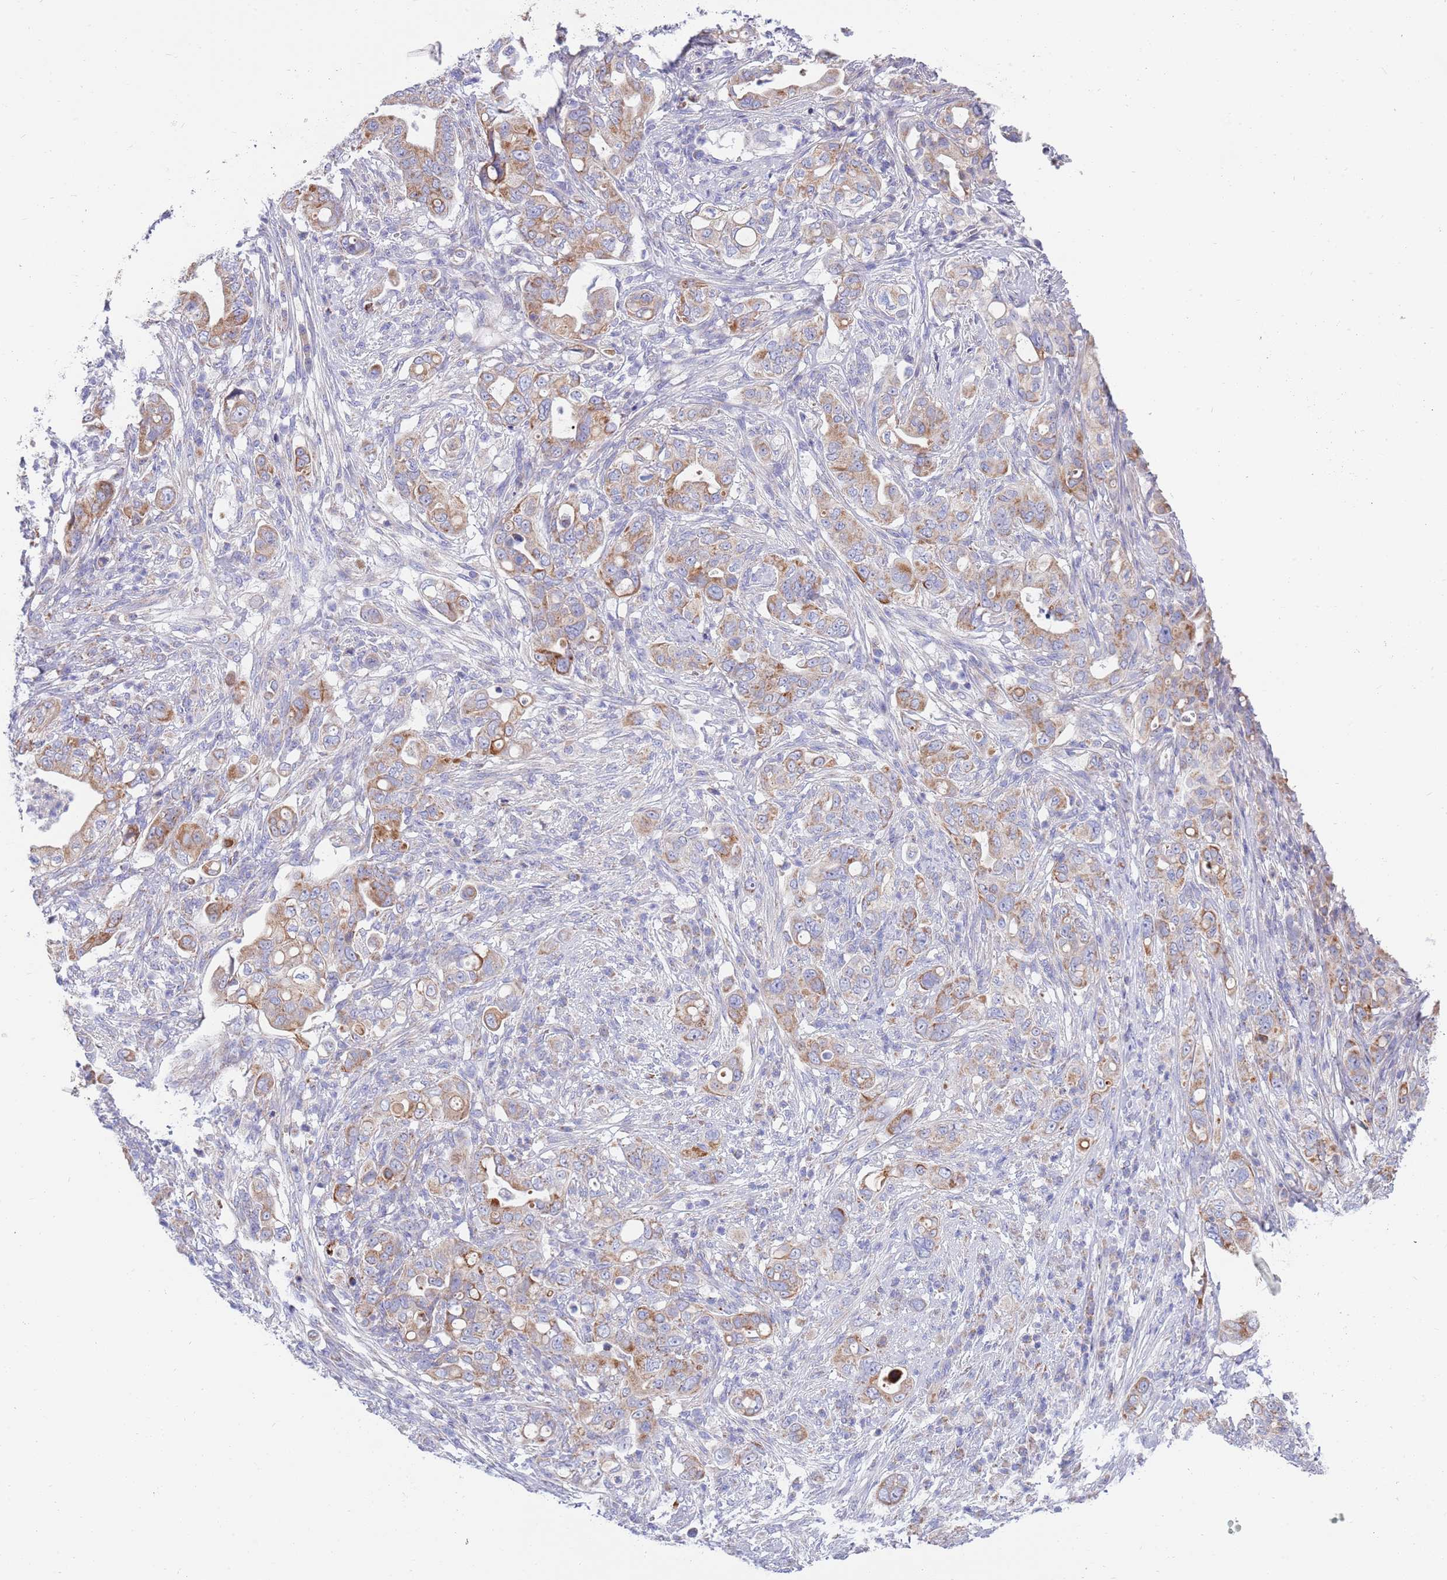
{"staining": {"intensity": "moderate", "quantity": ">75%", "location": "cytoplasmic/membranous"}, "tissue": "pancreatic cancer", "cell_type": "Tumor cells", "image_type": "cancer", "snomed": [{"axis": "morphology", "description": "Normal tissue, NOS"}, {"axis": "morphology", "description": "Adenocarcinoma, NOS"}, {"axis": "topography", "description": "Lymph node"}, {"axis": "topography", "description": "Pancreas"}], "caption": "This is a photomicrograph of immunohistochemistry staining of pancreatic adenocarcinoma, which shows moderate staining in the cytoplasmic/membranous of tumor cells.", "gene": "EMC8", "patient": {"sex": "female", "age": 67}}